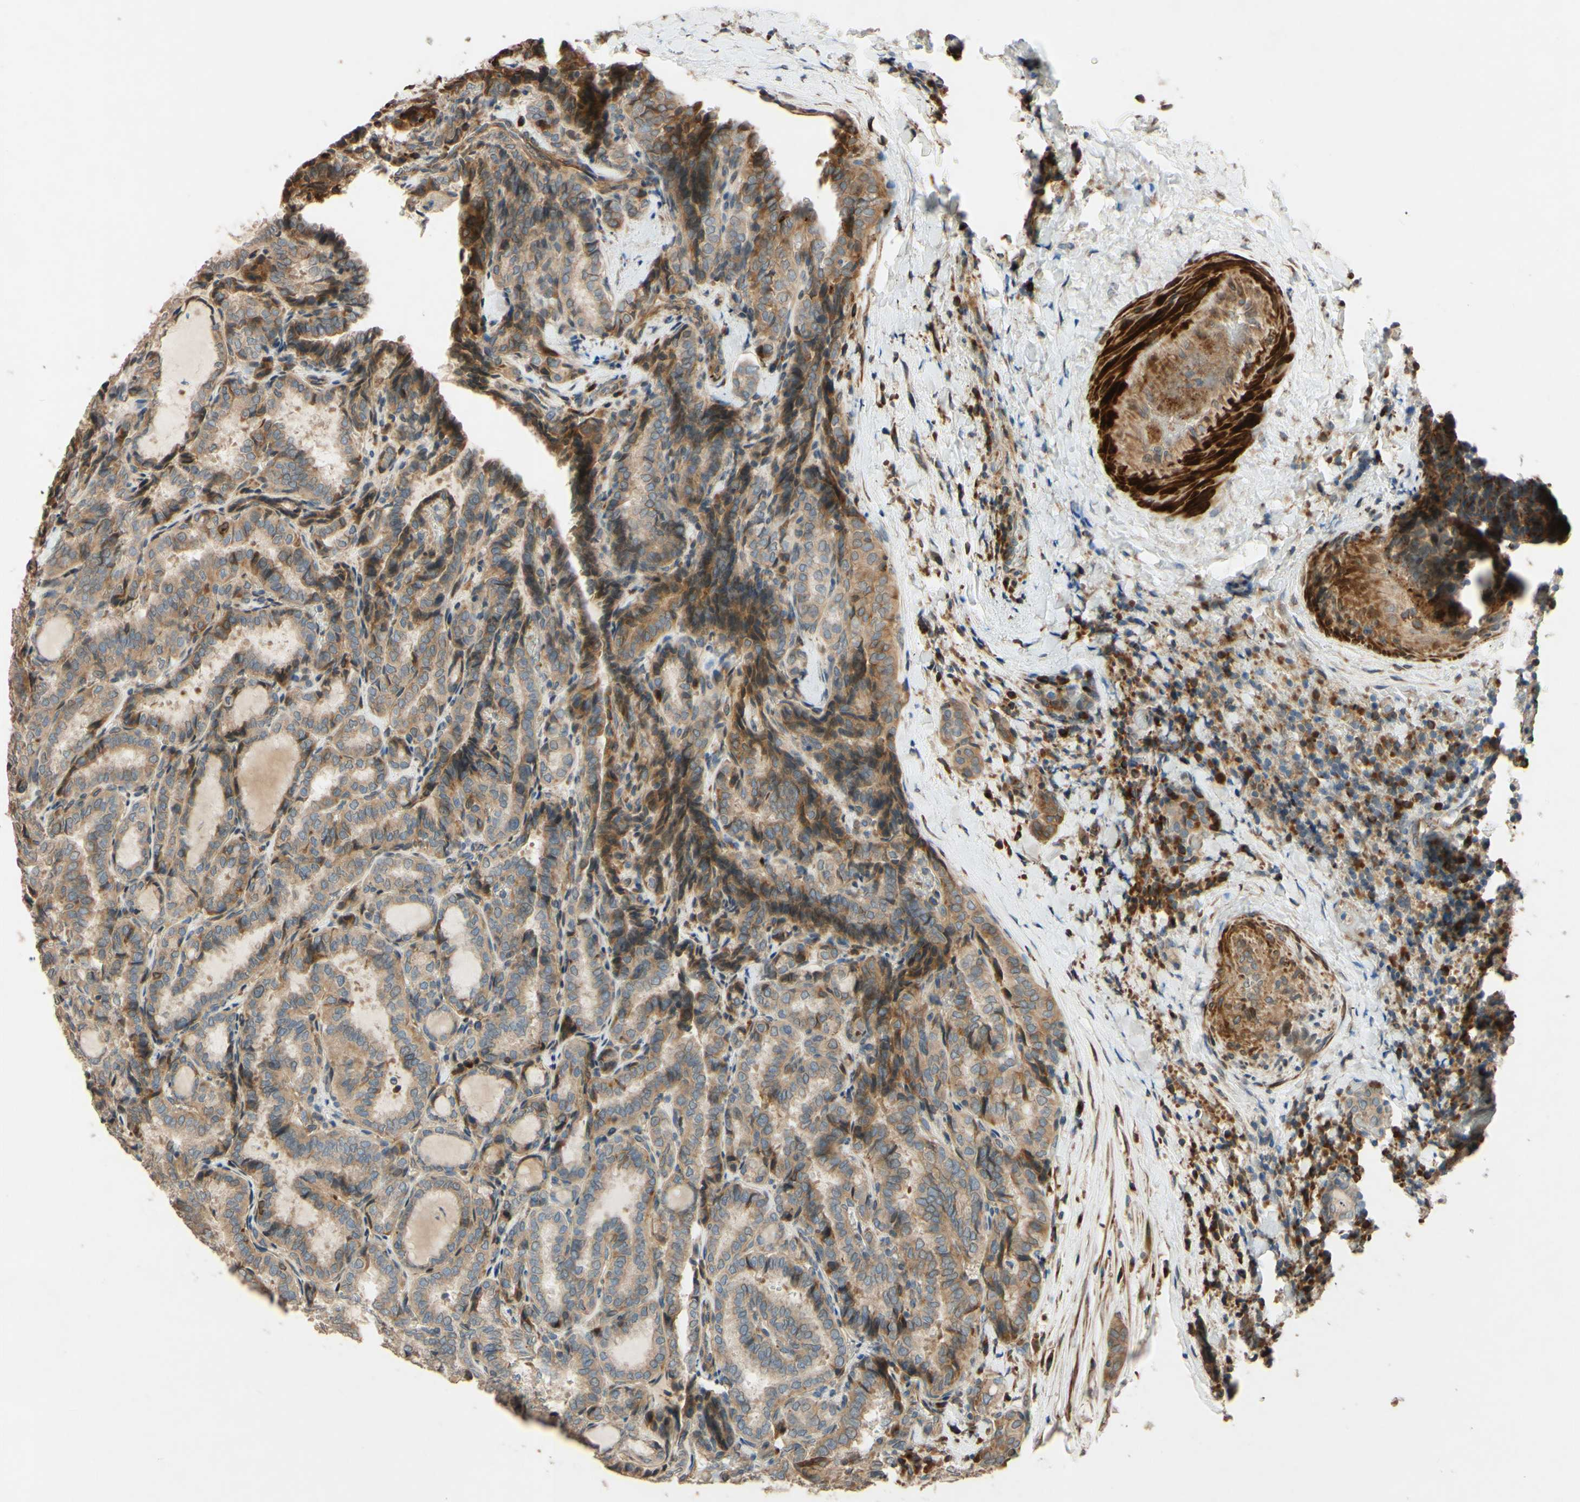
{"staining": {"intensity": "moderate", "quantity": "<25%", "location": "cytoplasmic/membranous,nuclear"}, "tissue": "thyroid cancer", "cell_type": "Tumor cells", "image_type": "cancer", "snomed": [{"axis": "morphology", "description": "Normal tissue, NOS"}, {"axis": "morphology", "description": "Papillary adenocarcinoma, NOS"}, {"axis": "topography", "description": "Thyroid gland"}], "caption": "The immunohistochemical stain labels moderate cytoplasmic/membranous and nuclear expression in tumor cells of papillary adenocarcinoma (thyroid) tissue.", "gene": "PTPRU", "patient": {"sex": "female", "age": 30}}